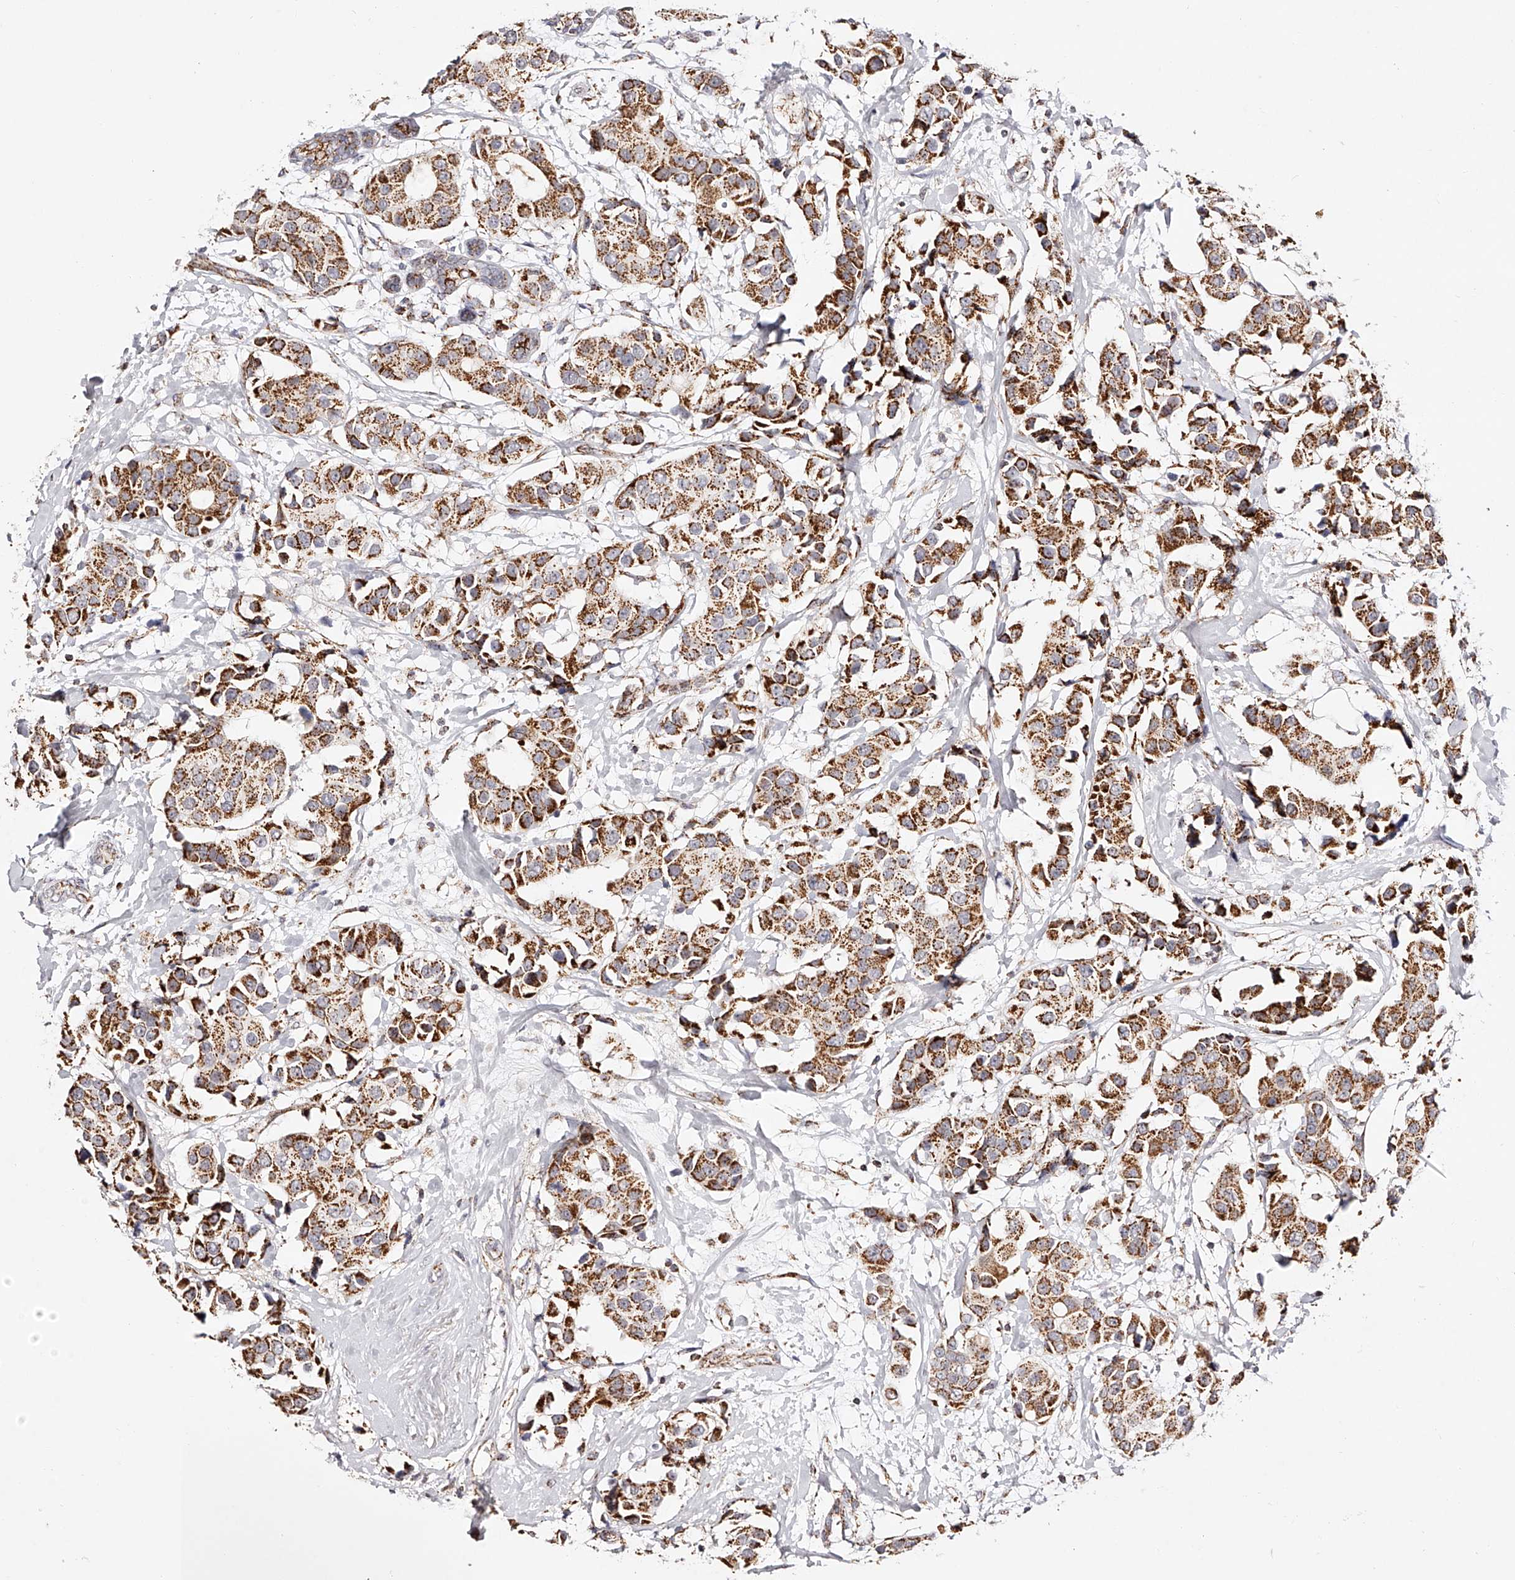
{"staining": {"intensity": "strong", "quantity": ">75%", "location": "cytoplasmic/membranous"}, "tissue": "breast cancer", "cell_type": "Tumor cells", "image_type": "cancer", "snomed": [{"axis": "morphology", "description": "Normal tissue, NOS"}, {"axis": "morphology", "description": "Duct carcinoma"}, {"axis": "topography", "description": "Breast"}], "caption": "Human breast cancer stained for a protein (brown) reveals strong cytoplasmic/membranous positive positivity in about >75% of tumor cells.", "gene": "NDUFV3", "patient": {"sex": "female", "age": 39}}